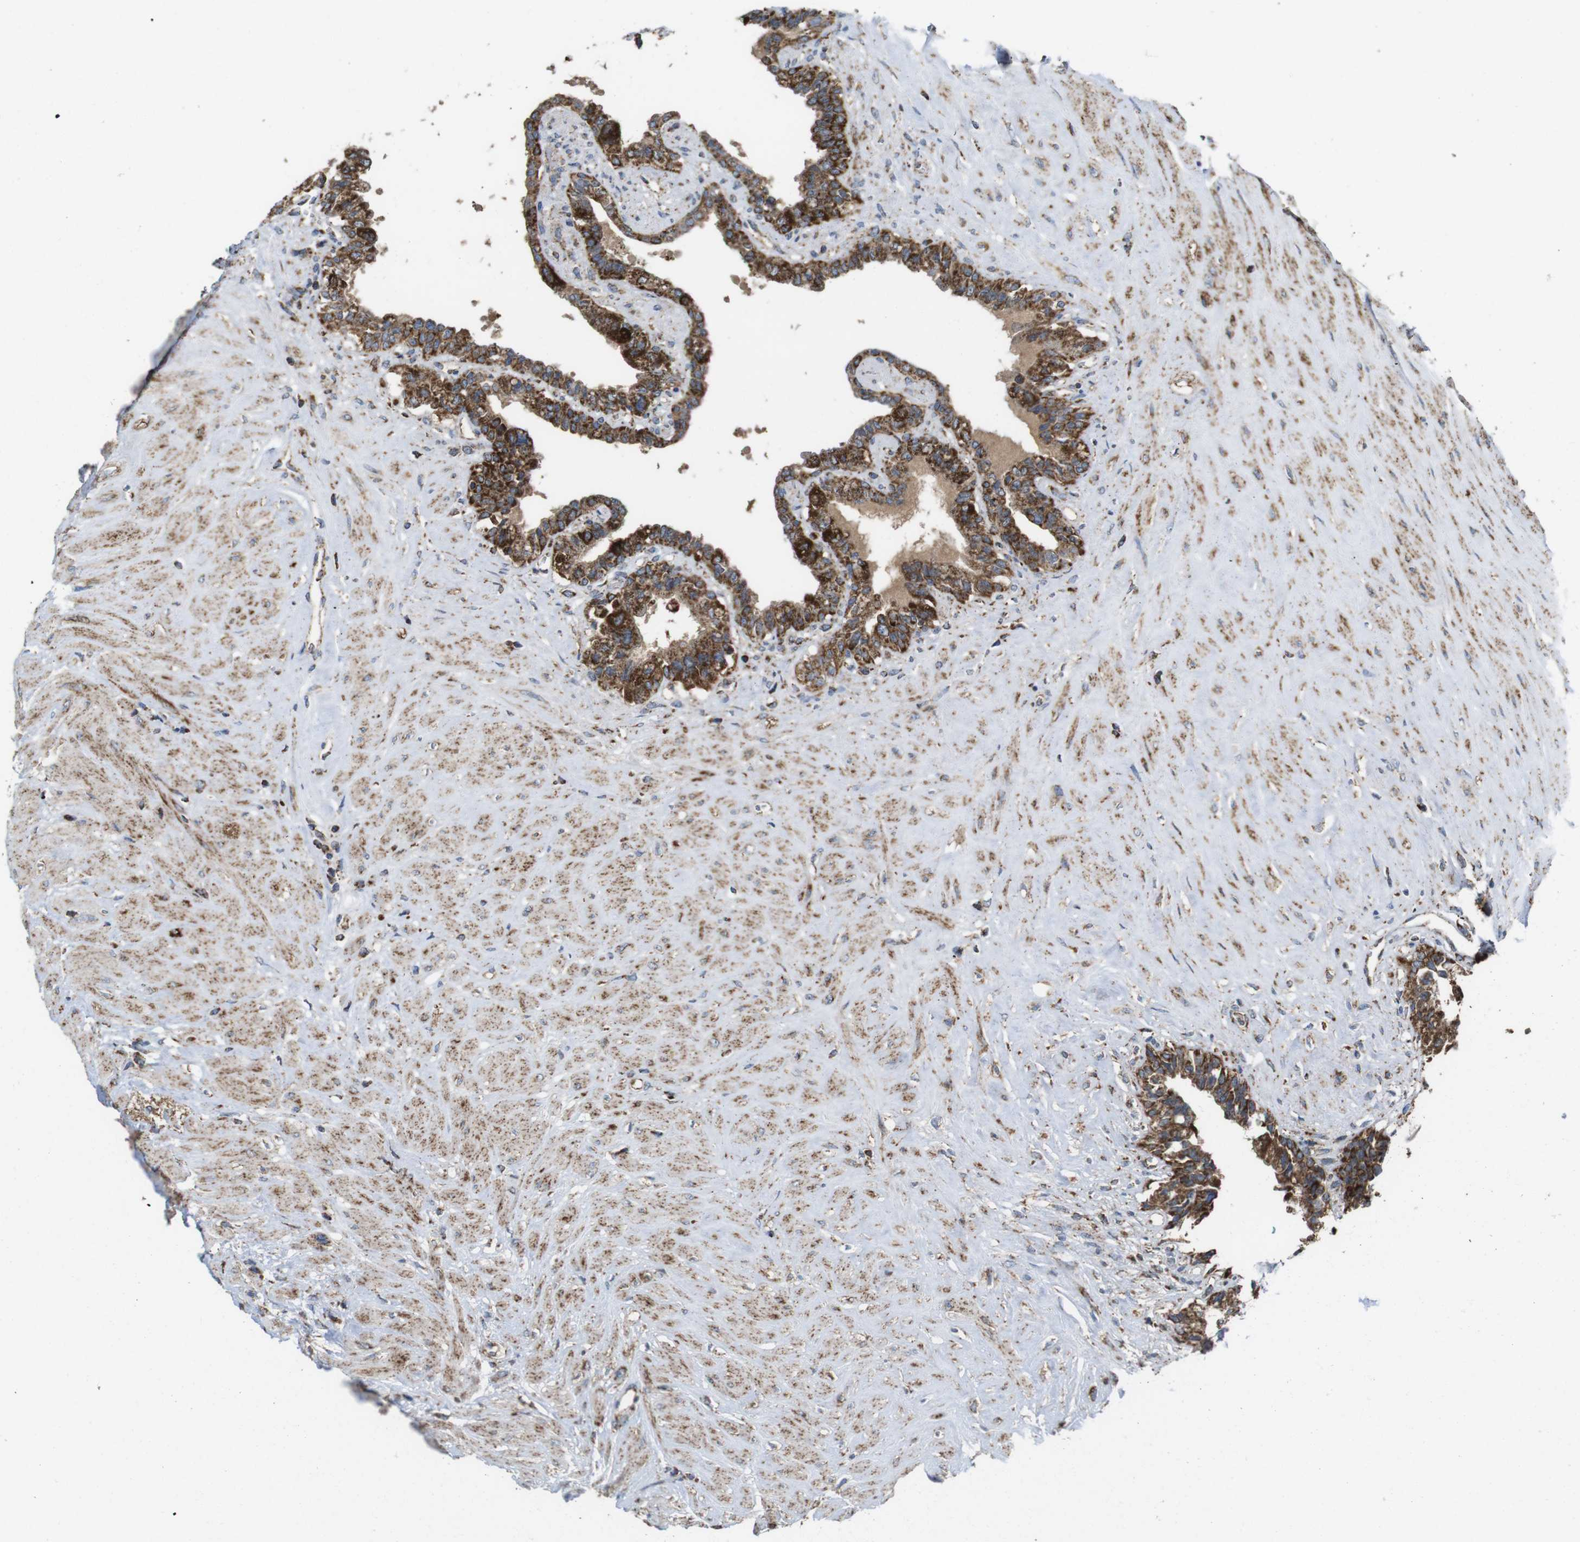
{"staining": {"intensity": "strong", "quantity": ">75%", "location": "cytoplasmic/membranous"}, "tissue": "seminal vesicle", "cell_type": "Glandular cells", "image_type": "normal", "snomed": [{"axis": "morphology", "description": "Normal tissue, NOS"}, {"axis": "topography", "description": "Seminal veicle"}], "caption": "A high-resolution photomicrograph shows IHC staining of normal seminal vesicle, which displays strong cytoplasmic/membranous positivity in approximately >75% of glandular cells. The staining is performed using DAB brown chromogen to label protein expression. The nuclei are counter-stained blue using hematoxylin.", "gene": "HK1", "patient": {"sex": "male", "age": 63}}